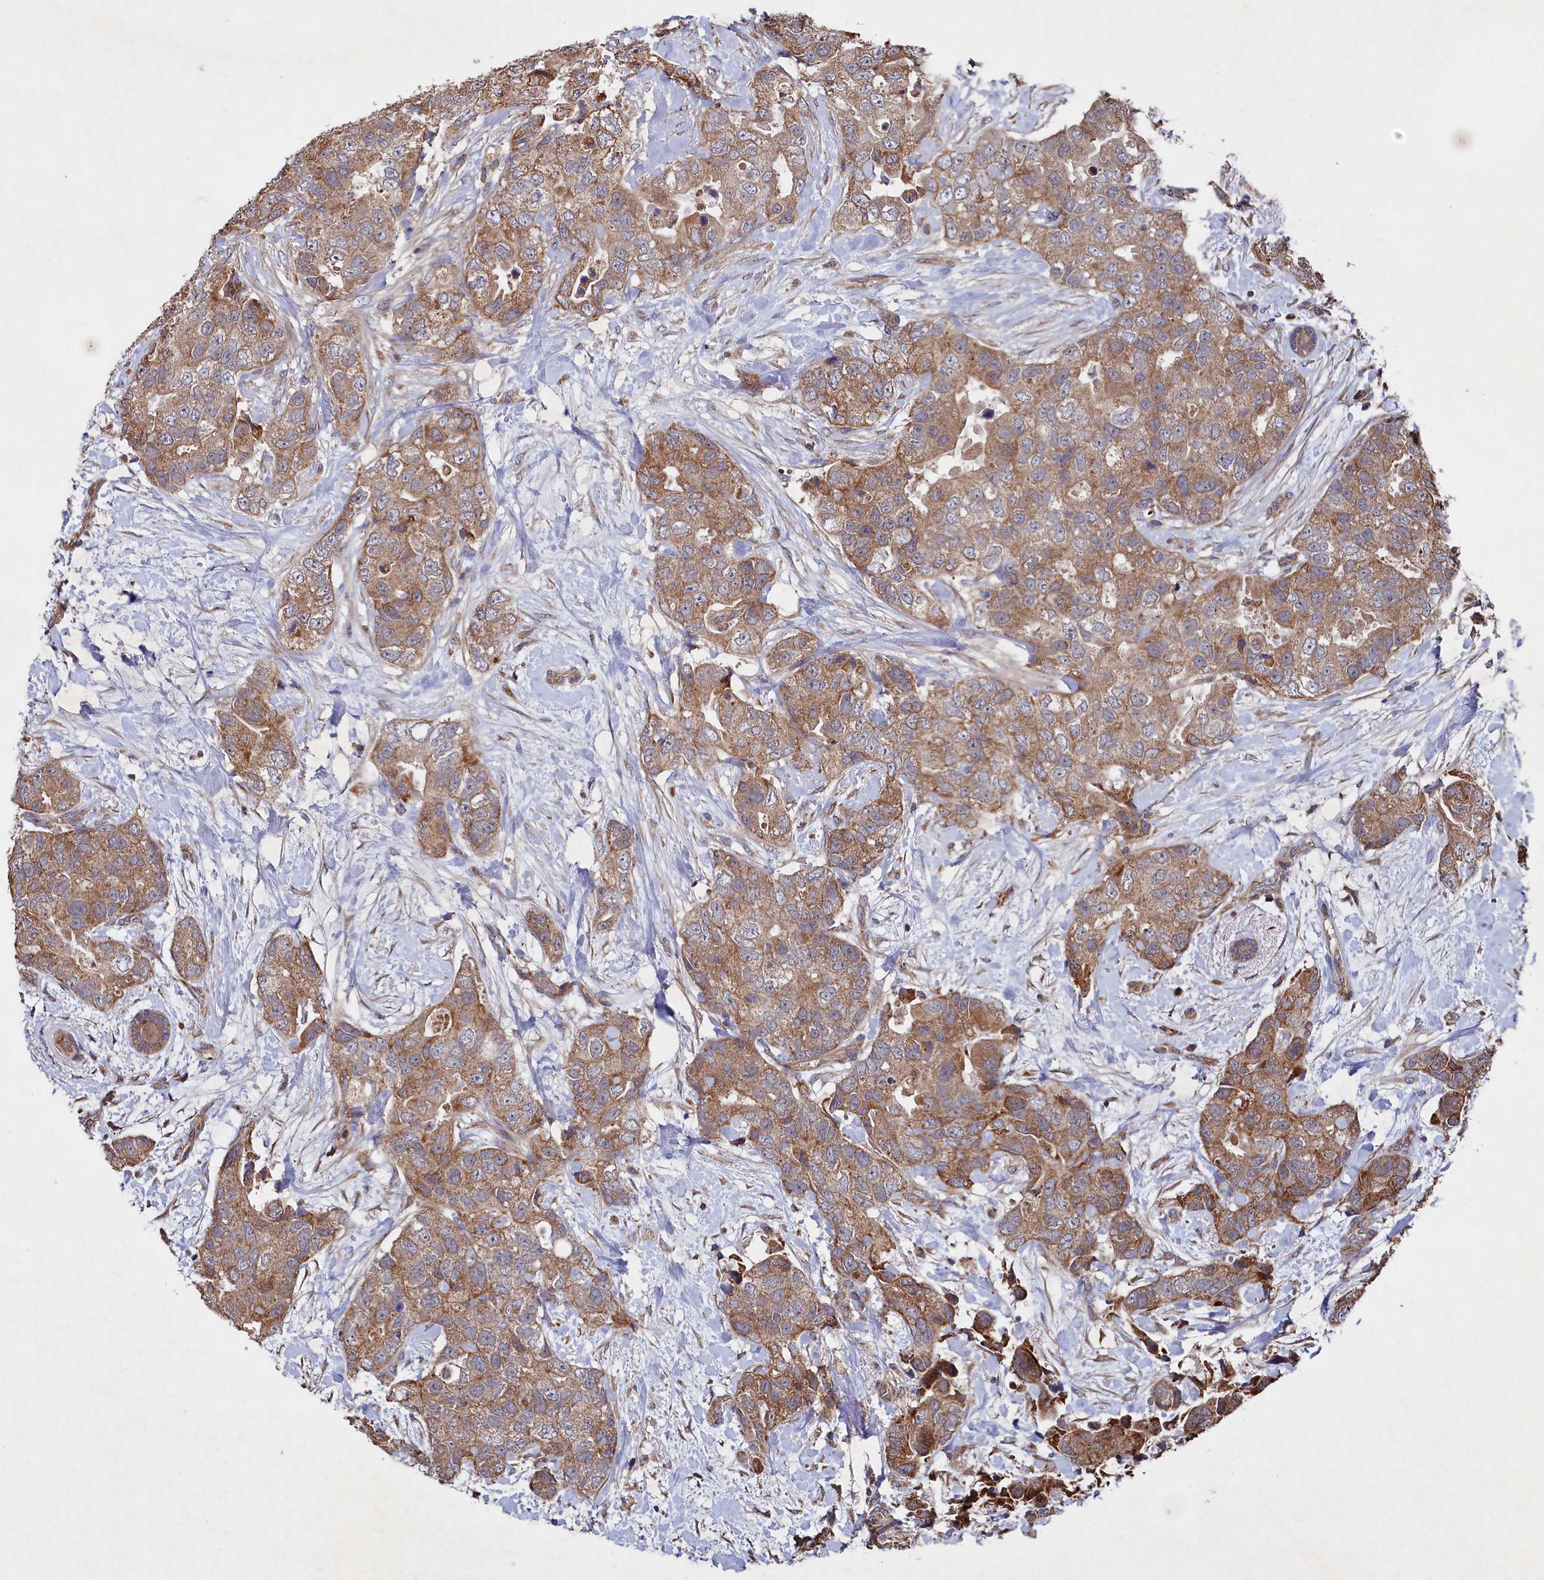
{"staining": {"intensity": "moderate", "quantity": ">75%", "location": "cytoplasmic/membranous"}, "tissue": "breast cancer", "cell_type": "Tumor cells", "image_type": "cancer", "snomed": [{"axis": "morphology", "description": "Duct carcinoma"}, {"axis": "topography", "description": "Breast"}], "caption": "This histopathology image reveals breast intraductal carcinoma stained with IHC to label a protein in brown. The cytoplasmic/membranous of tumor cells show moderate positivity for the protein. Nuclei are counter-stained blue.", "gene": "SUPV3L1", "patient": {"sex": "female", "age": 62}}